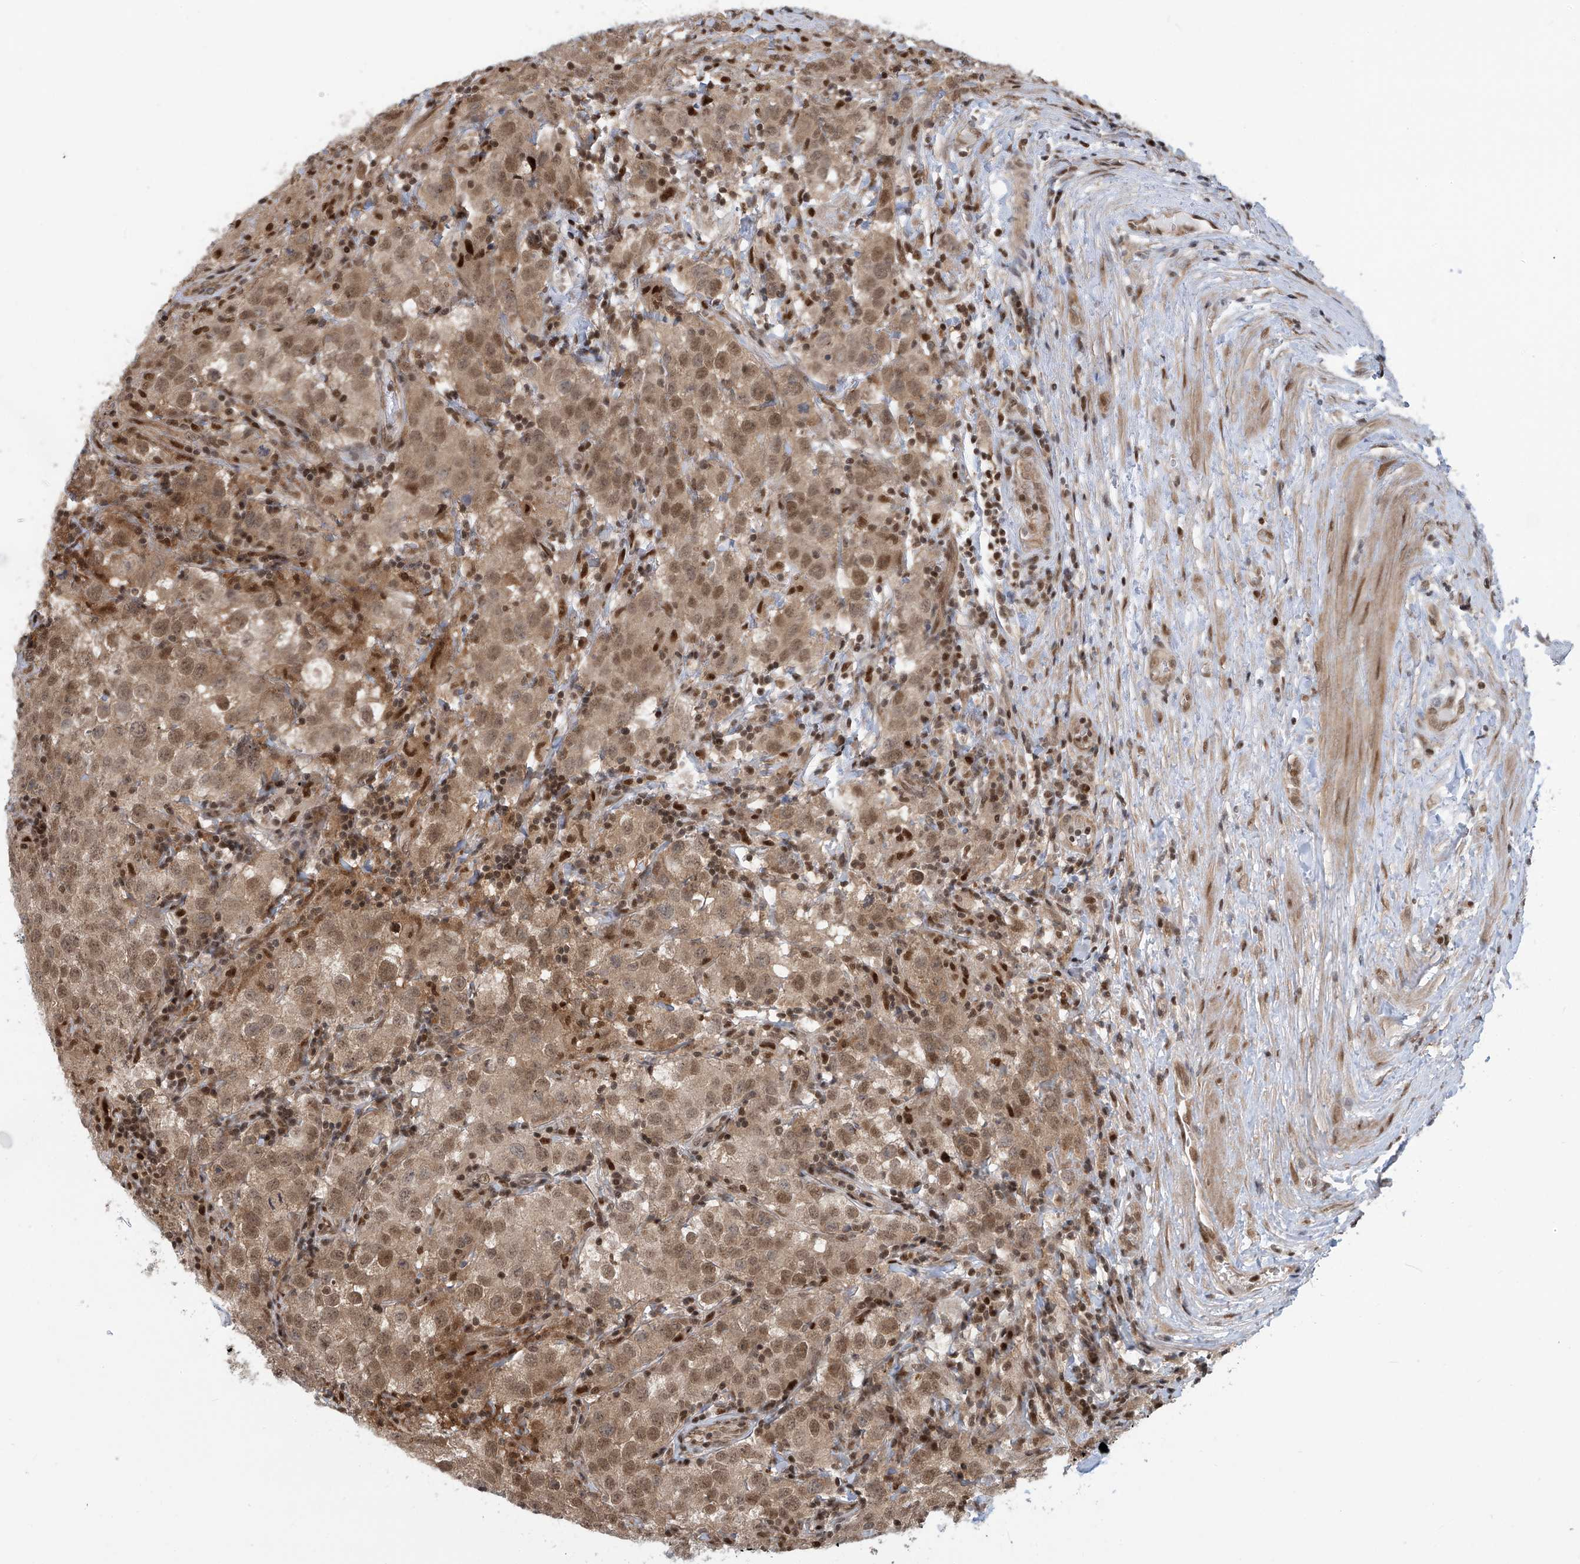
{"staining": {"intensity": "moderate", "quantity": ">75%", "location": "cytoplasmic/membranous,nuclear"}, "tissue": "testis cancer", "cell_type": "Tumor cells", "image_type": "cancer", "snomed": [{"axis": "morphology", "description": "Seminoma, NOS"}, {"axis": "morphology", "description": "Carcinoma, Embryonal, NOS"}, {"axis": "topography", "description": "Testis"}], "caption": "Immunohistochemical staining of human seminoma (testis) reveals medium levels of moderate cytoplasmic/membranous and nuclear staining in about >75% of tumor cells.", "gene": "LAGE3", "patient": {"sex": "male", "age": 43}}